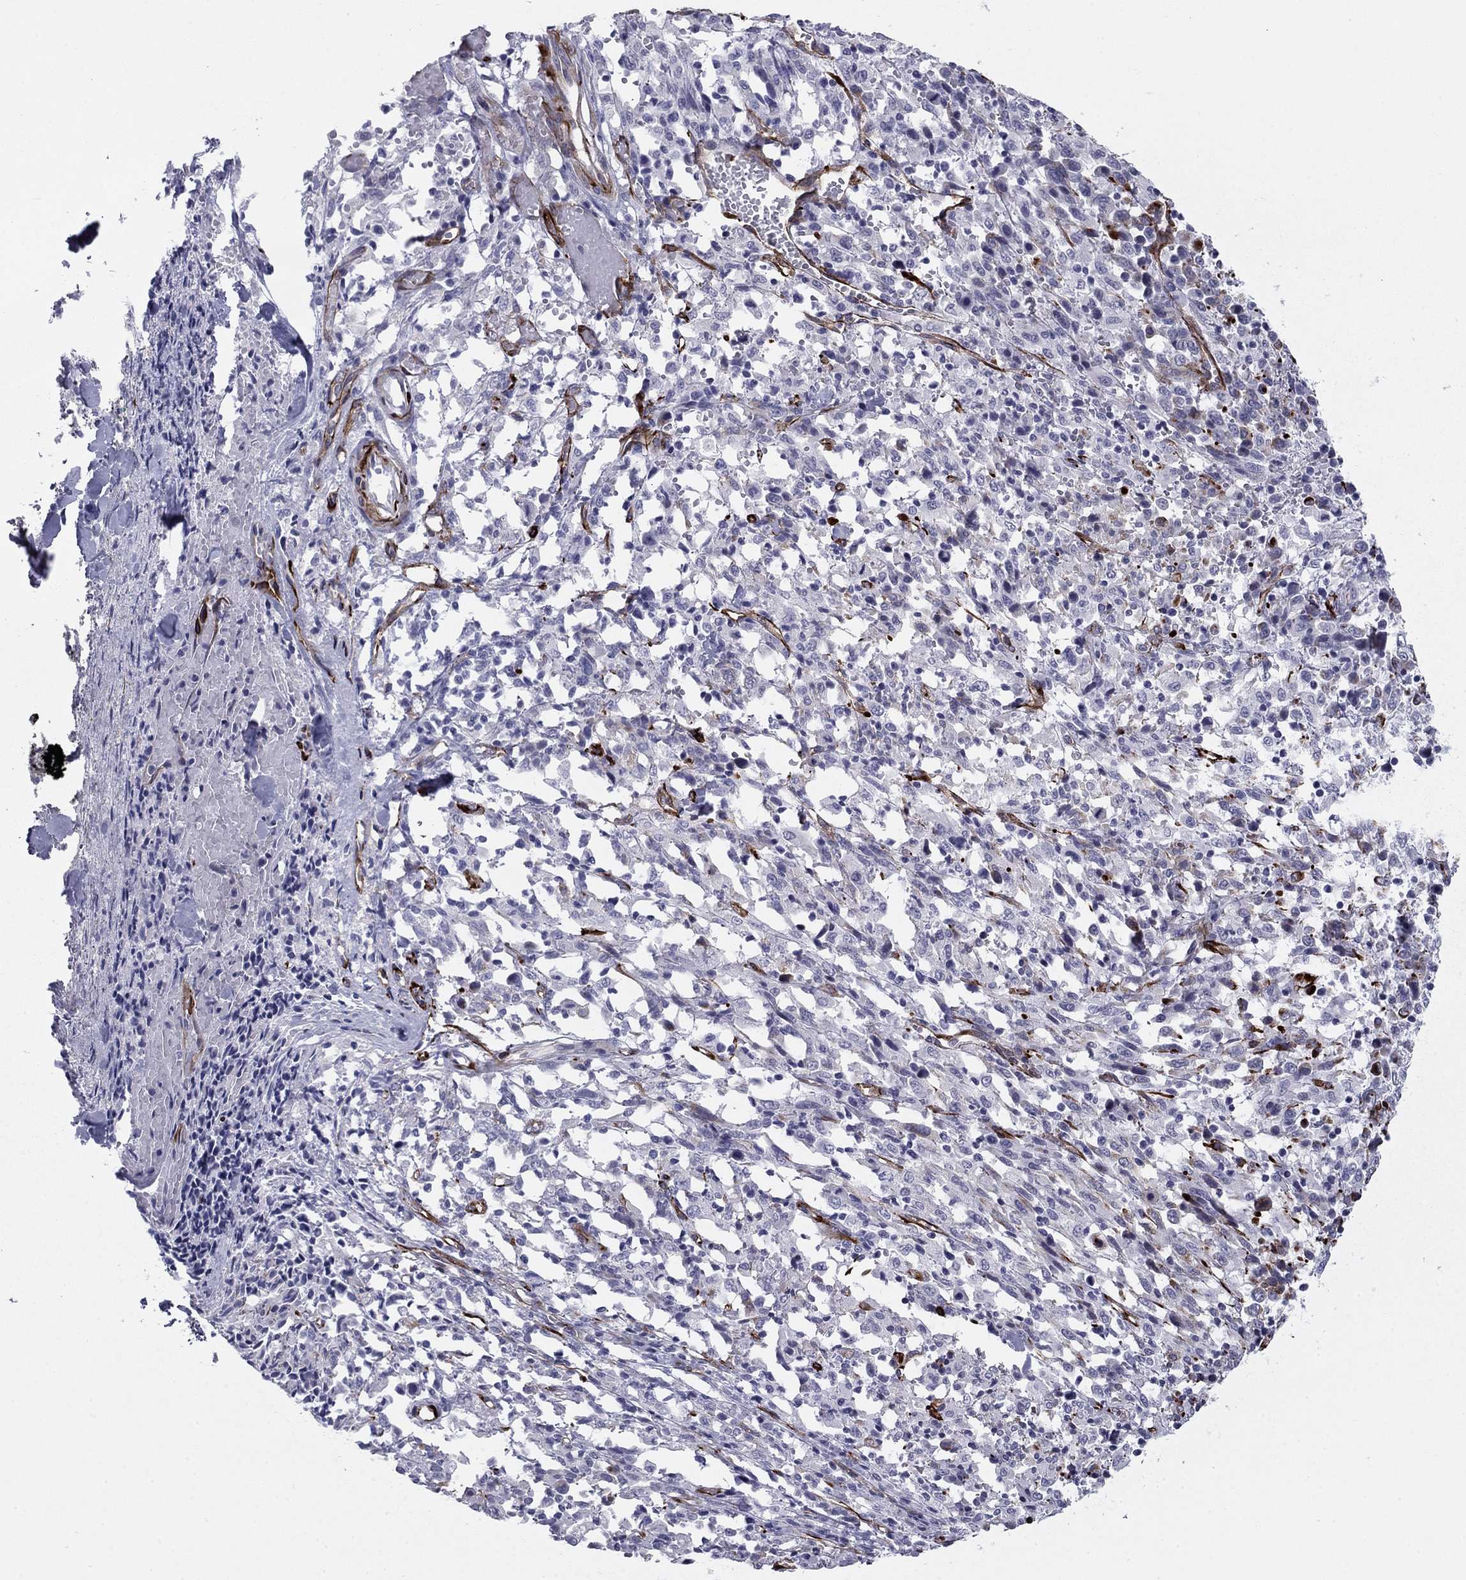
{"staining": {"intensity": "negative", "quantity": "none", "location": "none"}, "tissue": "melanoma", "cell_type": "Tumor cells", "image_type": "cancer", "snomed": [{"axis": "morphology", "description": "Malignant melanoma, NOS"}, {"axis": "topography", "description": "Skin"}], "caption": "Tumor cells show no significant protein expression in malignant melanoma.", "gene": "ANKS4B", "patient": {"sex": "female", "age": 91}}